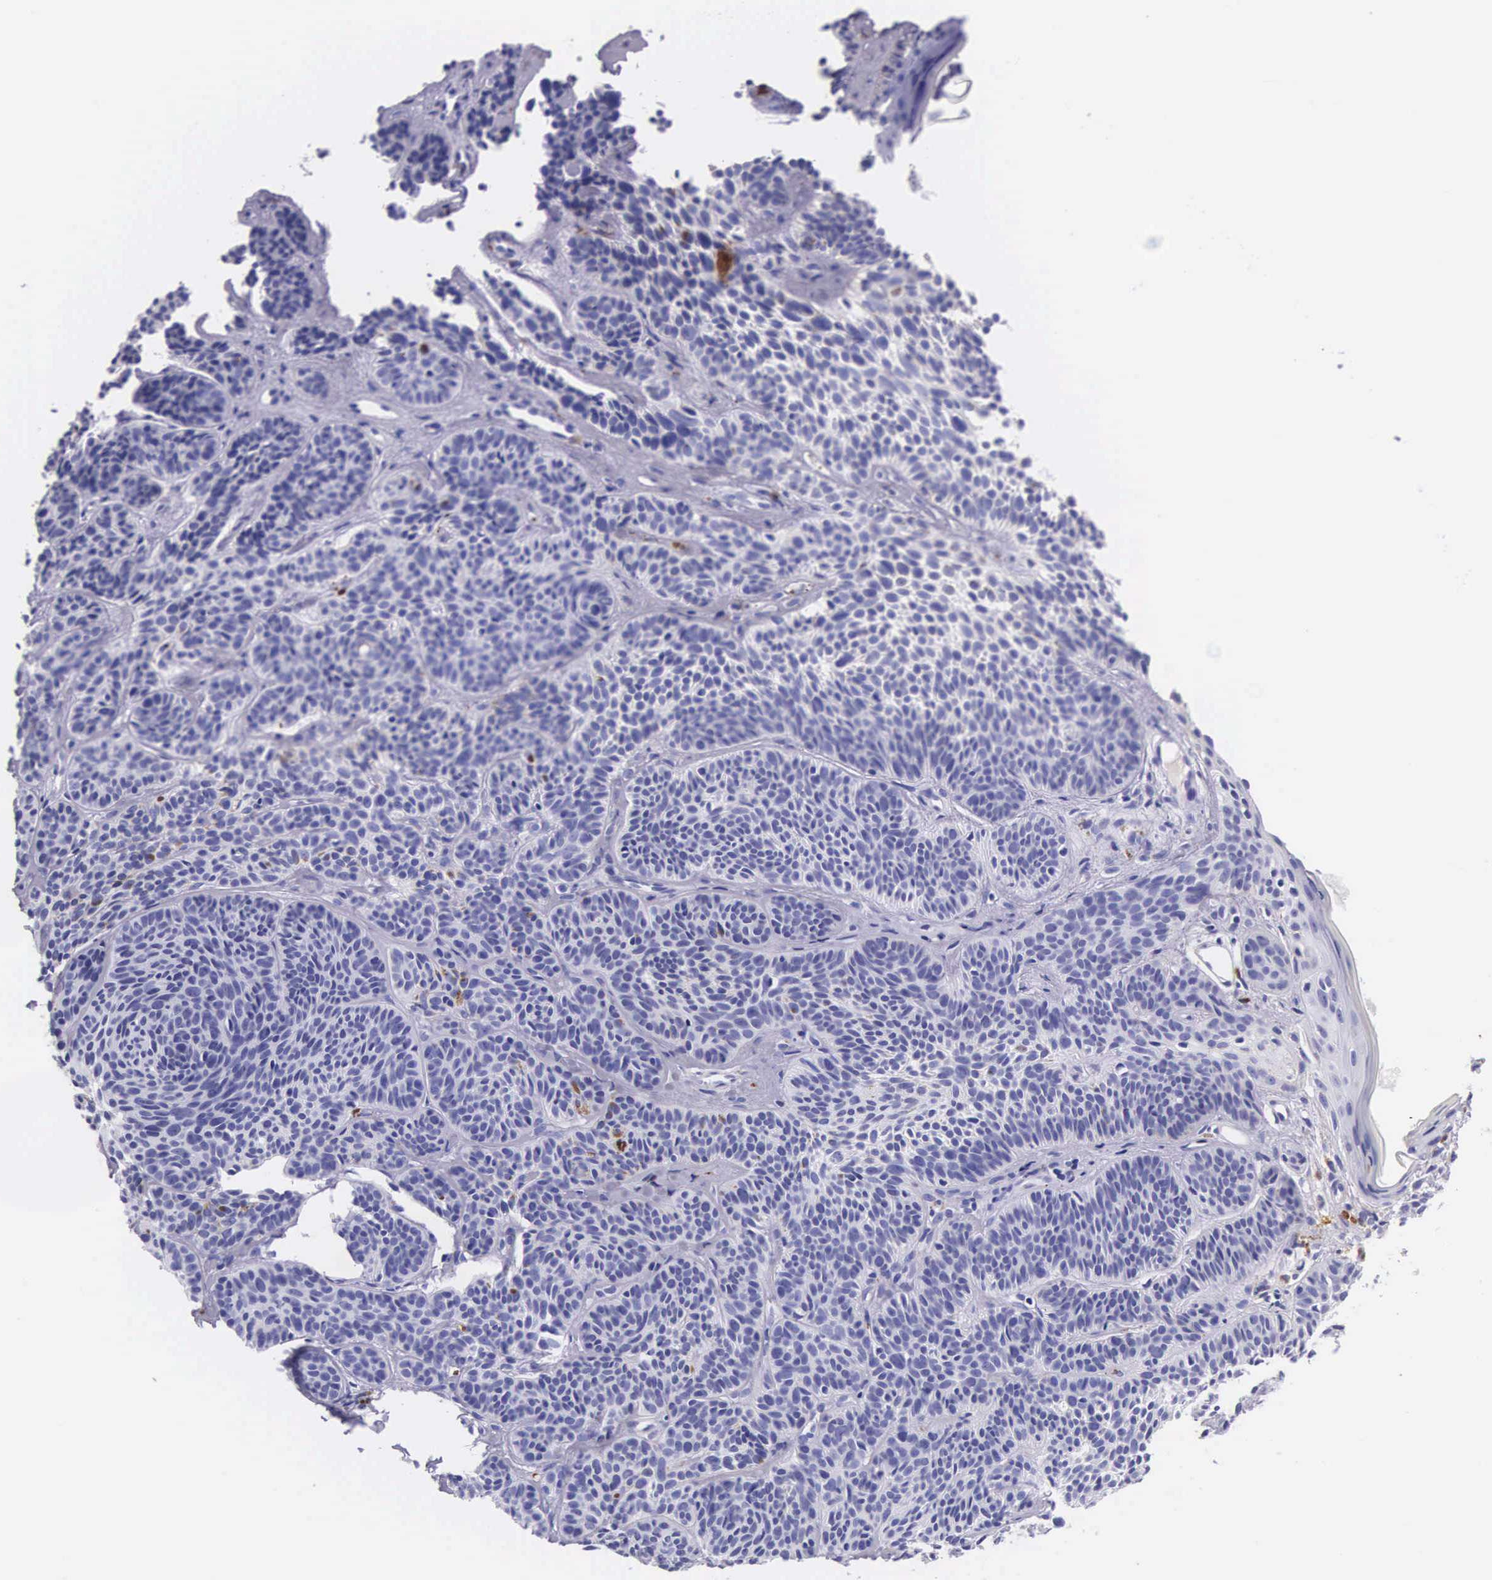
{"staining": {"intensity": "negative", "quantity": "none", "location": "none"}, "tissue": "skin cancer", "cell_type": "Tumor cells", "image_type": "cancer", "snomed": [{"axis": "morphology", "description": "Basal cell carcinoma"}, {"axis": "topography", "description": "Skin"}], "caption": "A photomicrograph of skin cancer stained for a protein exhibits no brown staining in tumor cells. The staining is performed using DAB brown chromogen with nuclei counter-stained in using hematoxylin.", "gene": "FCN1", "patient": {"sex": "female", "age": 62}}